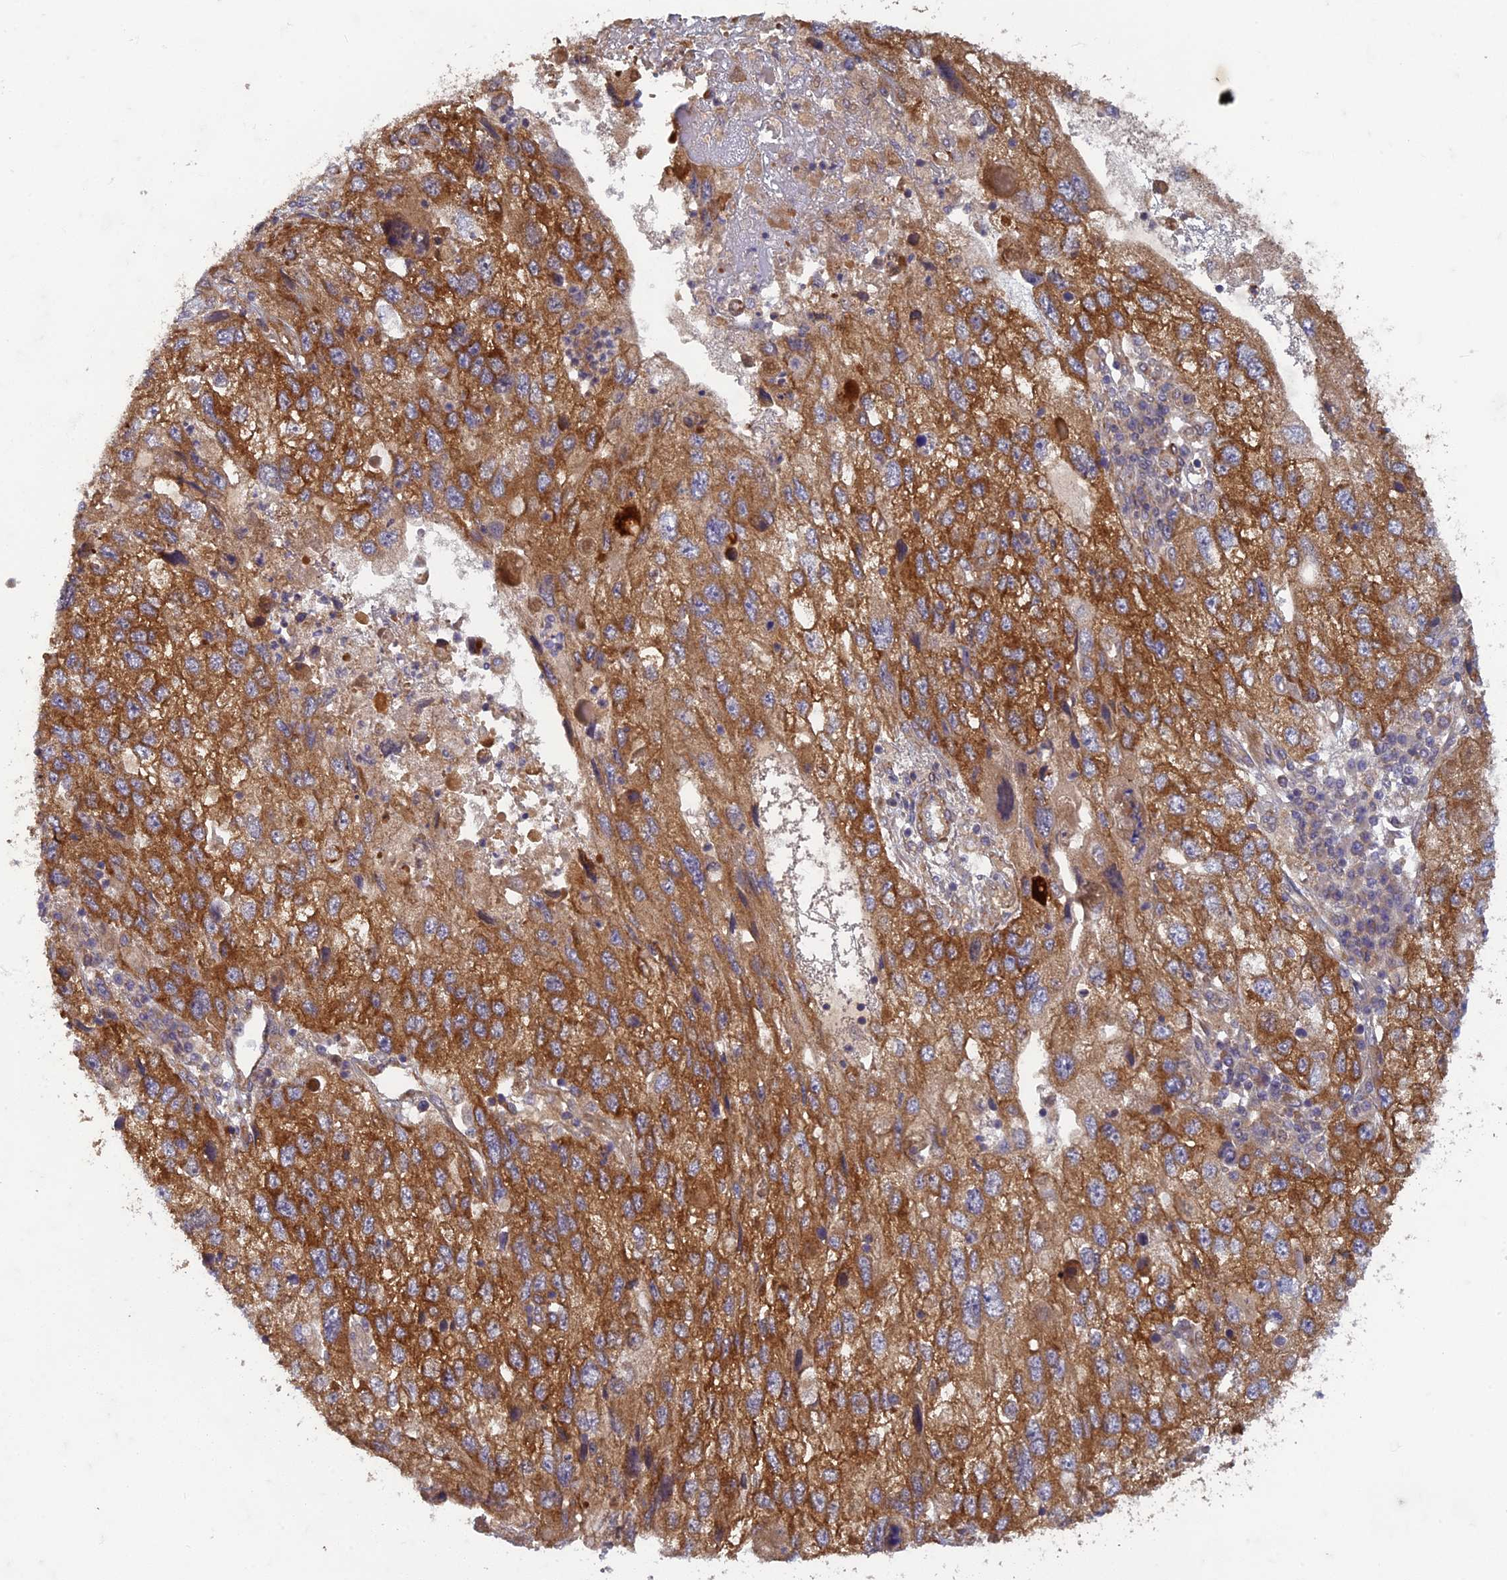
{"staining": {"intensity": "strong", "quantity": ">75%", "location": "cytoplasmic/membranous"}, "tissue": "endometrial cancer", "cell_type": "Tumor cells", "image_type": "cancer", "snomed": [{"axis": "morphology", "description": "Adenocarcinoma, NOS"}, {"axis": "topography", "description": "Endometrium"}], "caption": "High-power microscopy captured an immunohistochemistry micrograph of endometrial cancer (adenocarcinoma), revealing strong cytoplasmic/membranous expression in about >75% of tumor cells.", "gene": "TCF25", "patient": {"sex": "female", "age": 49}}